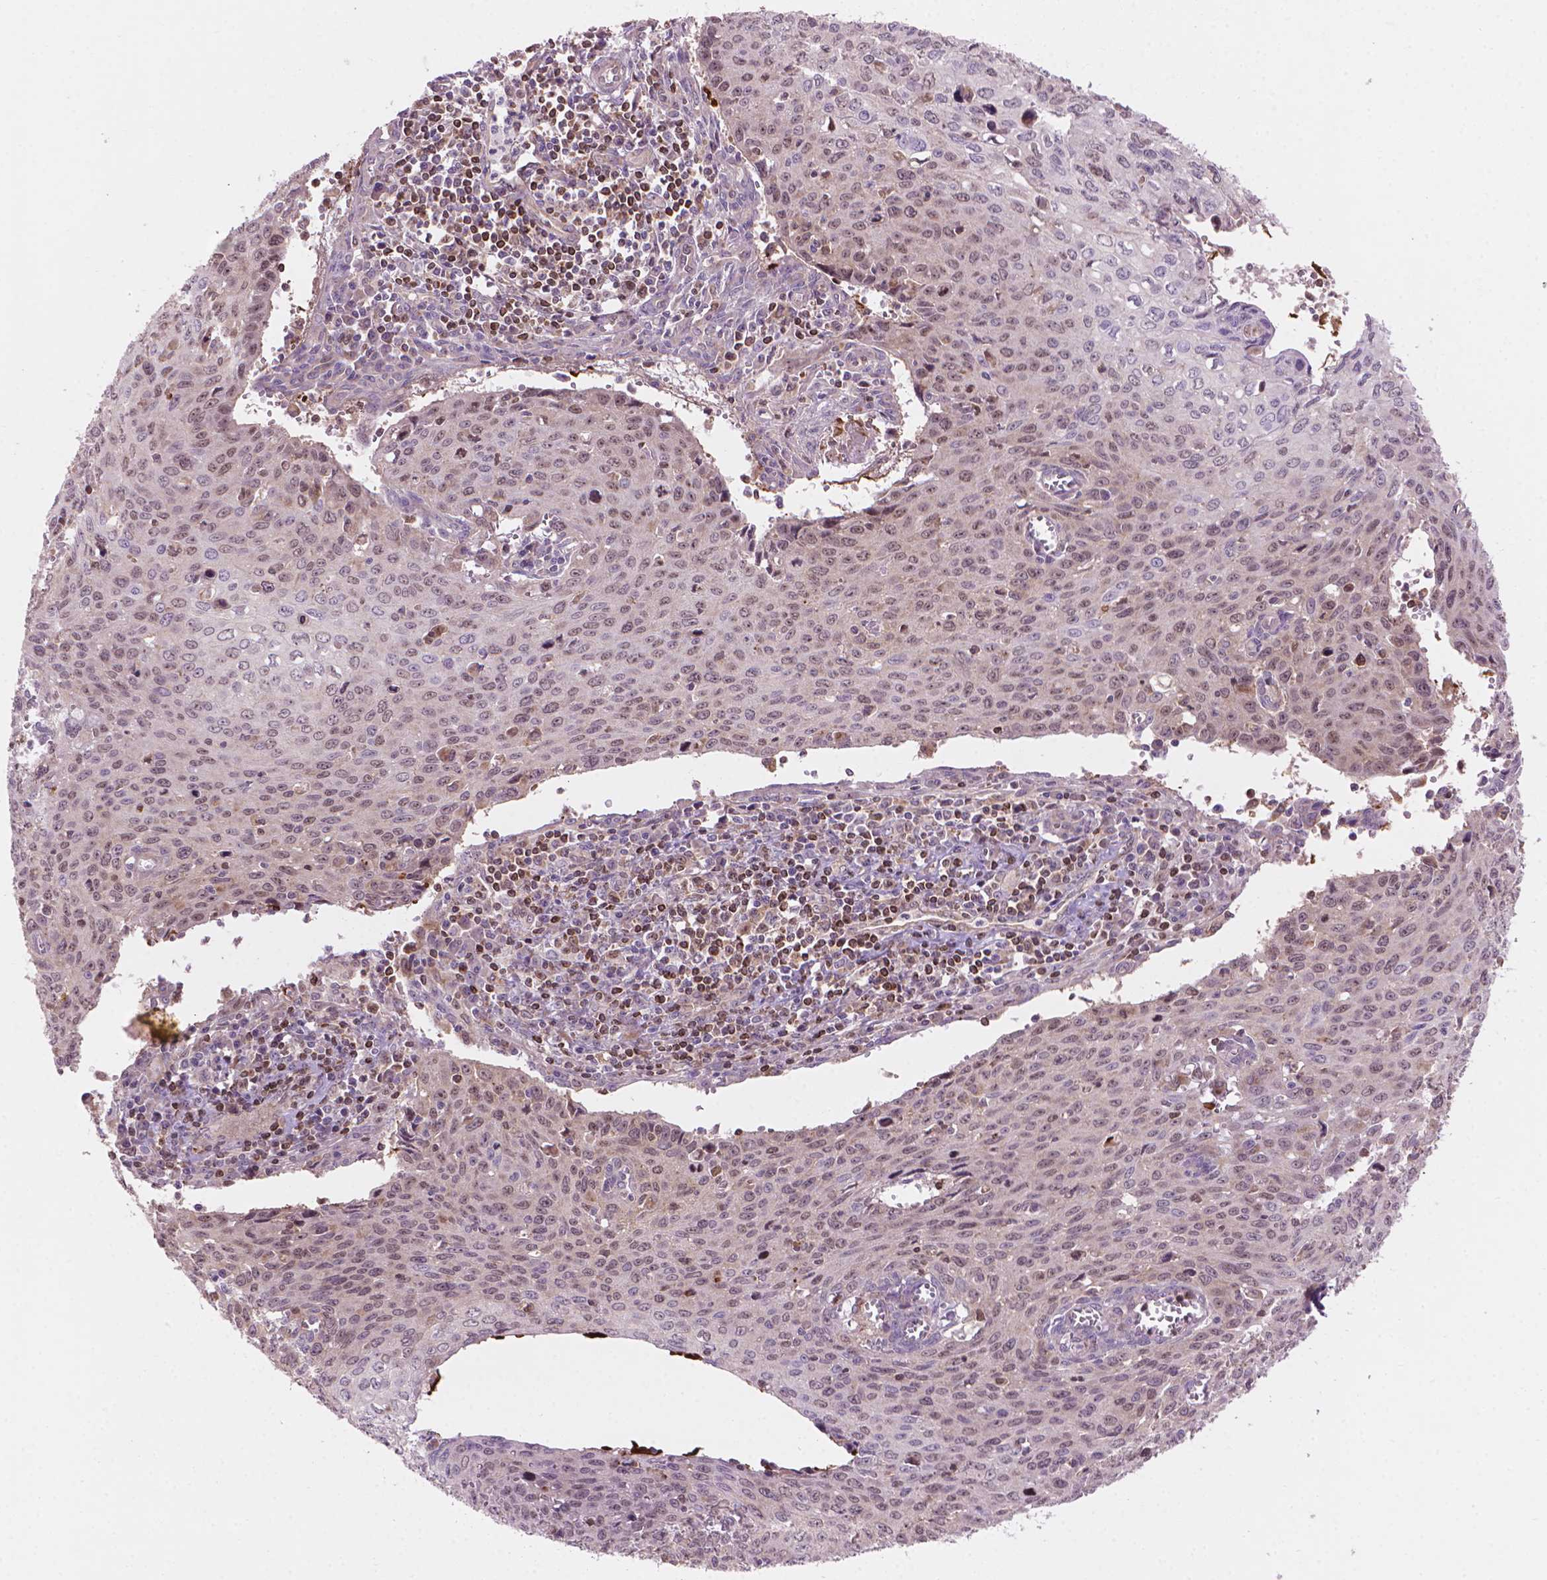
{"staining": {"intensity": "weak", "quantity": "25%-75%", "location": "nuclear"}, "tissue": "cervical cancer", "cell_type": "Tumor cells", "image_type": "cancer", "snomed": [{"axis": "morphology", "description": "Squamous cell carcinoma, NOS"}, {"axis": "topography", "description": "Cervix"}], "caption": "Immunohistochemistry (IHC) of cervical cancer (squamous cell carcinoma) displays low levels of weak nuclear staining in about 25%-75% of tumor cells. The staining was performed using DAB, with brown indicating positive protein expression. Nuclei are stained blue with hematoxylin.", "gene": "SMC2", "patient": {"sex": "female", "age": 38}}